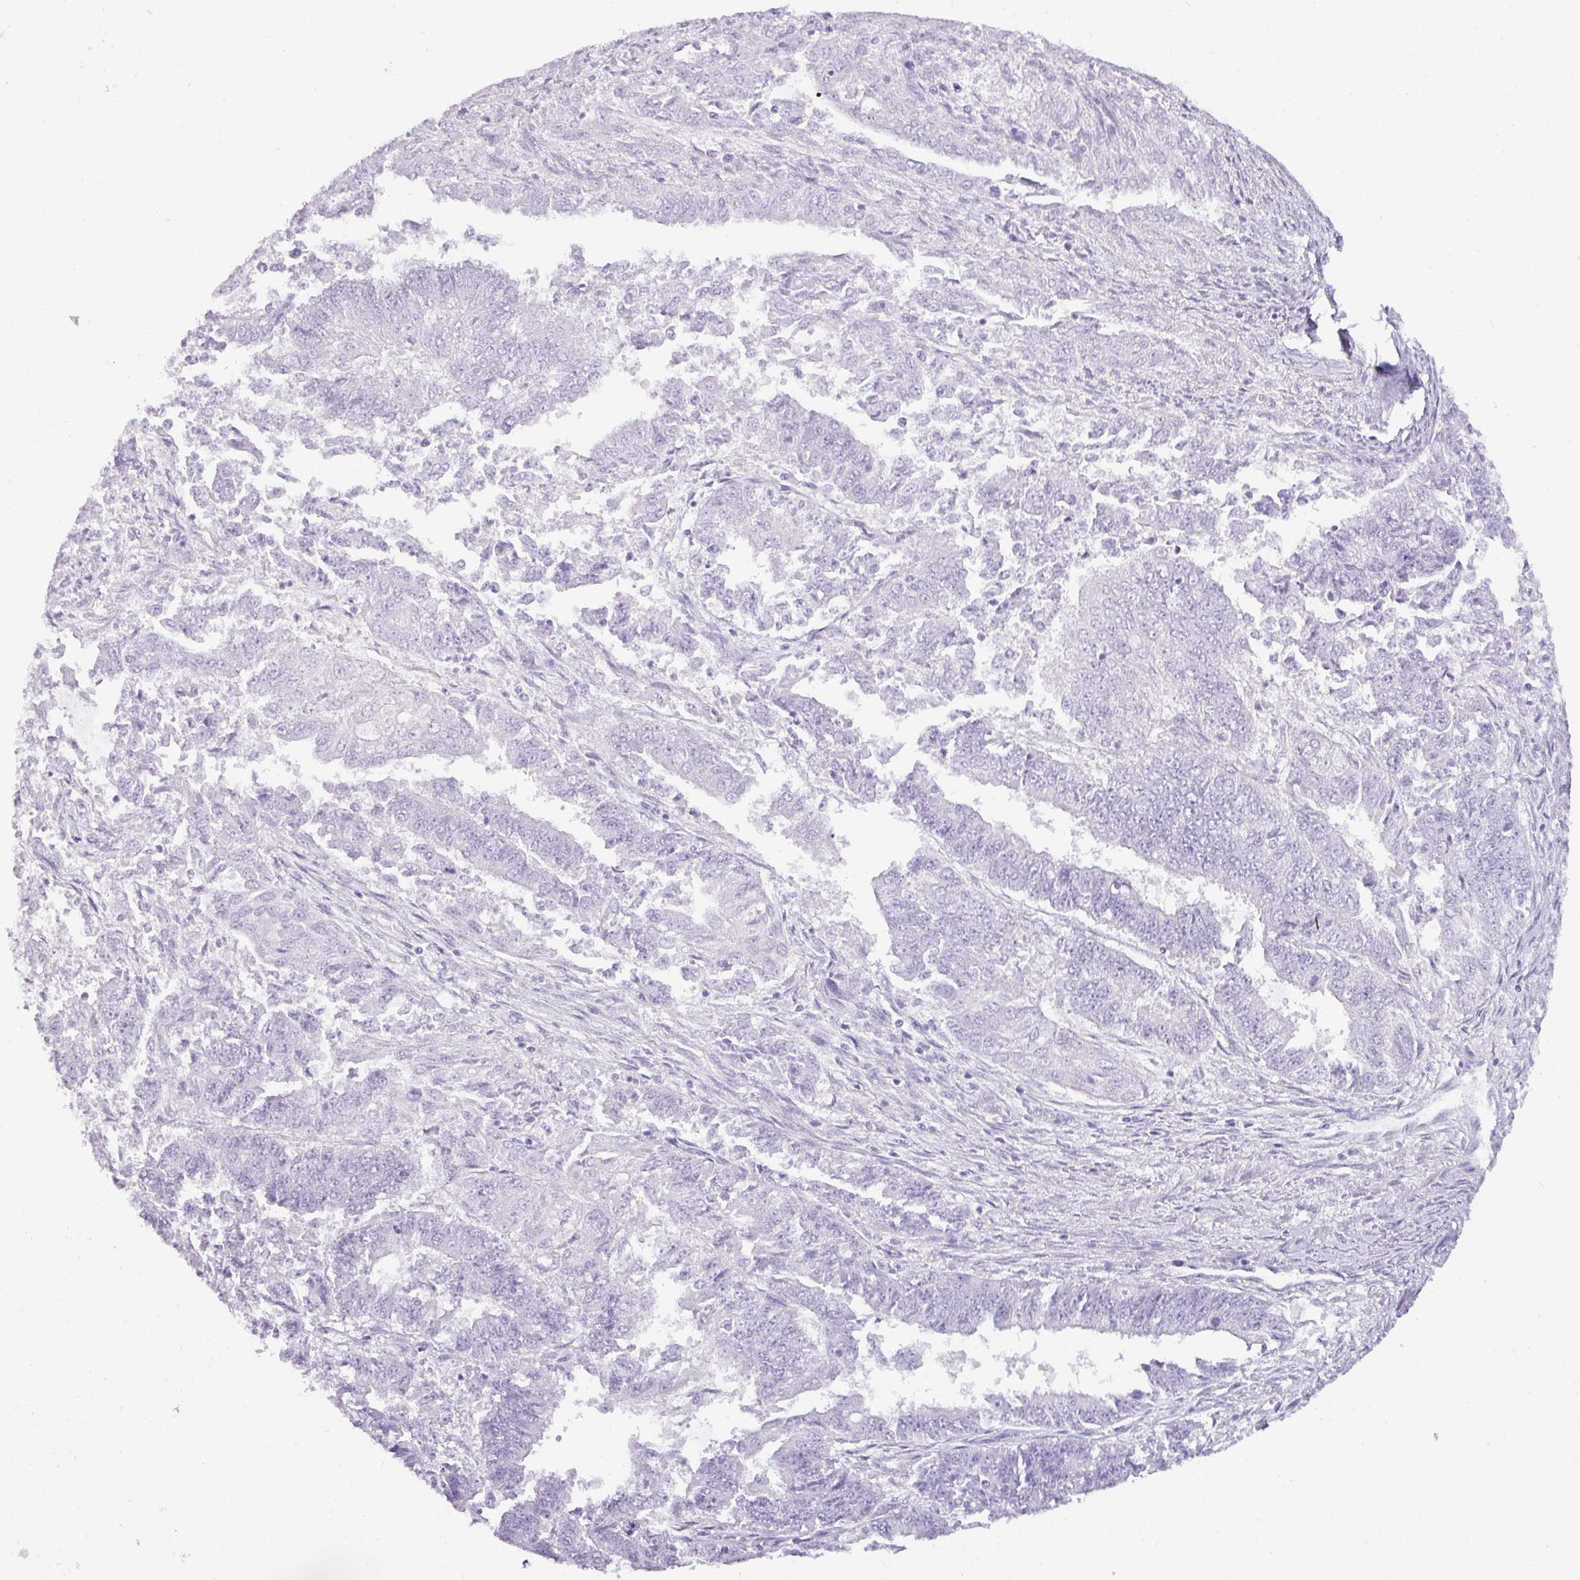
{"staining": {"intensity": "negative", "quantity": "none", "location": "none"}, "tissue": "endometrial cancer", "cell_type": "Tumor cells", "image_type": "cancer", "snomed": [{"axis": "morphology", "description": "Adenocarcinoma, NOS"}, {"axis": "topography", "description": "Endometrium"}], "caption": "Immunohistochemistry (IHC) of endometrial cancer (adenocarcinoma) demonstrates no staining in tumor cells.", "gene": "NAPSA", "patient": {"sex": "female", "age": 73}}